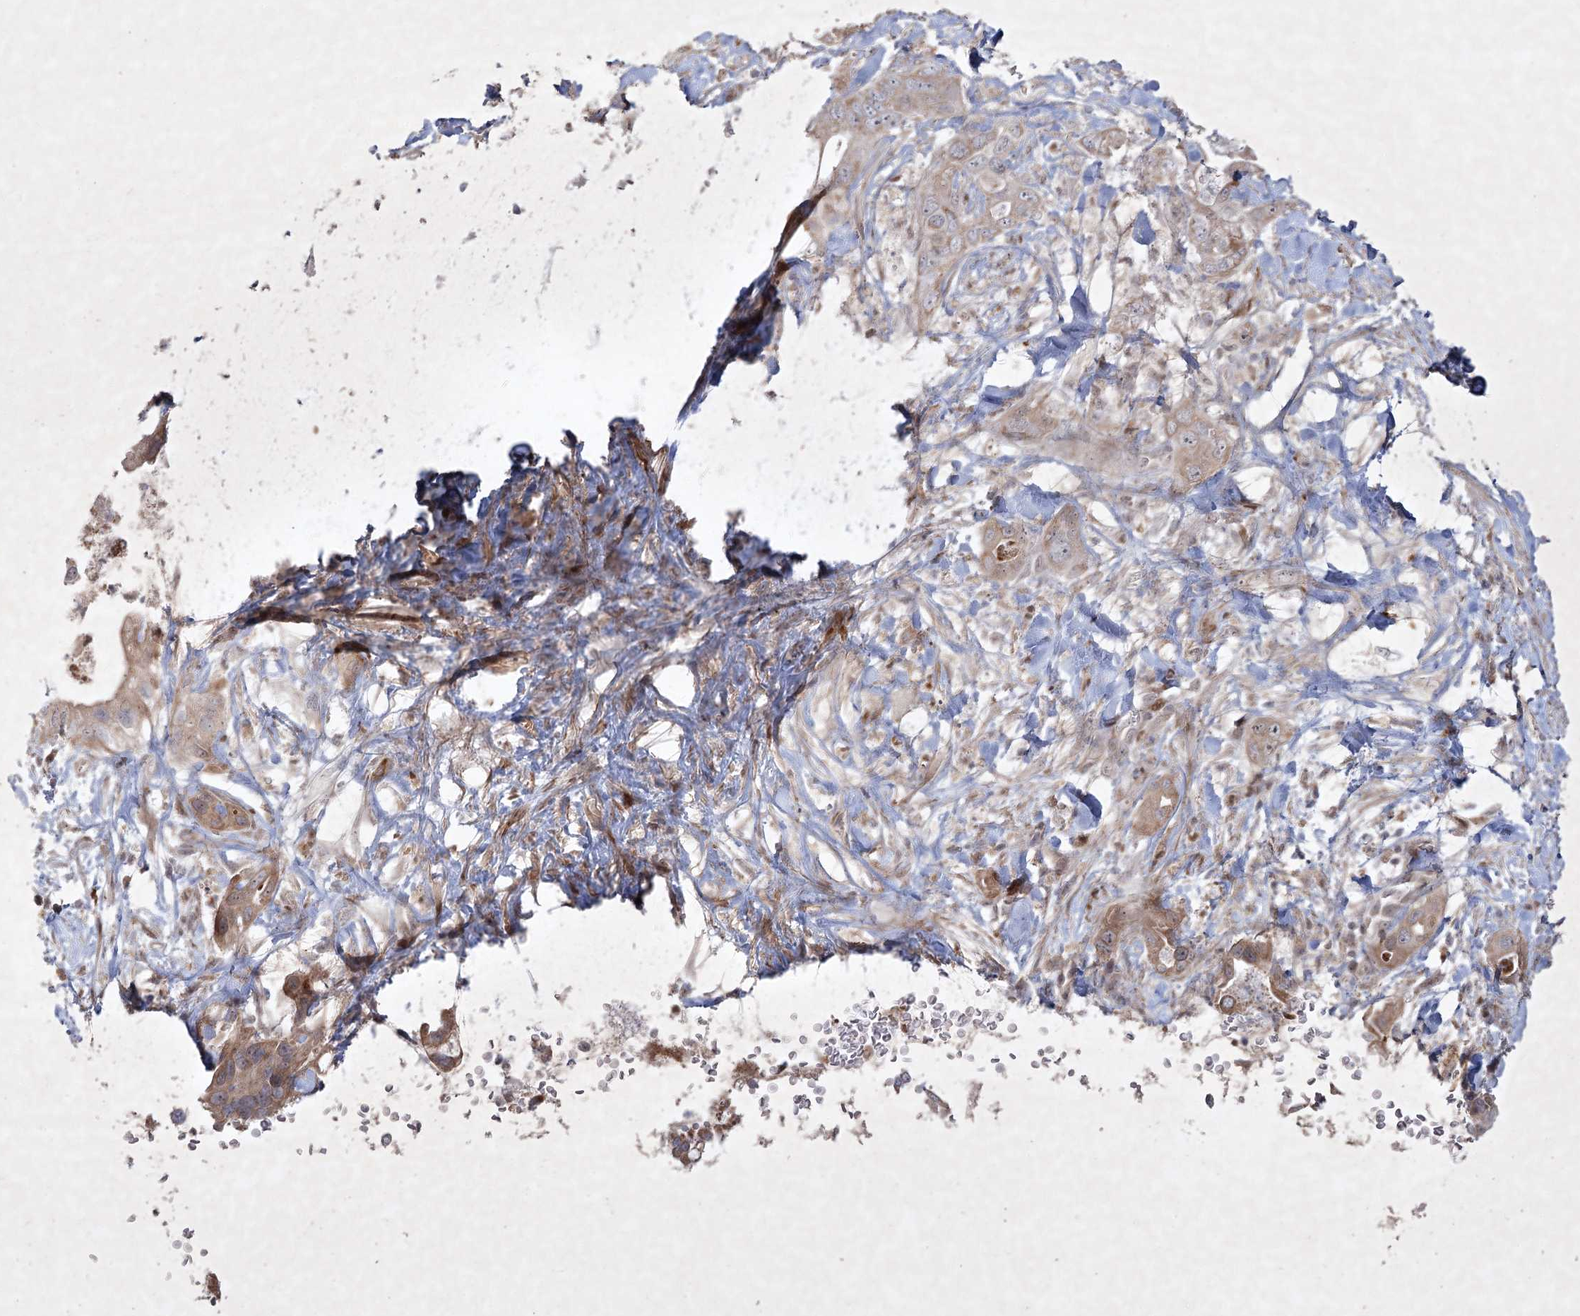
{"staining": {"intensity": "moderate", "quantity": ">75%", "location": "cytoplasmic/membranous"}, "tissue": "pancreatic cancer", "cell_type": "Tumor cells", "image_type": "cancer", "snomed": [{"axis": "morphology", "description": "Adenocarcinoma, NOS"}, {"axis": "topography", "description": "Pancreas"}], "caption": "Moderate cytoplasmic/membranous staining for a protein is present in approximately >75% of tumor cells of adenocarcinoma (pancreatic) using immunohistochemistry.", "gene": "KBTBD4", "patient": {"sex": "female", "age": 78}}